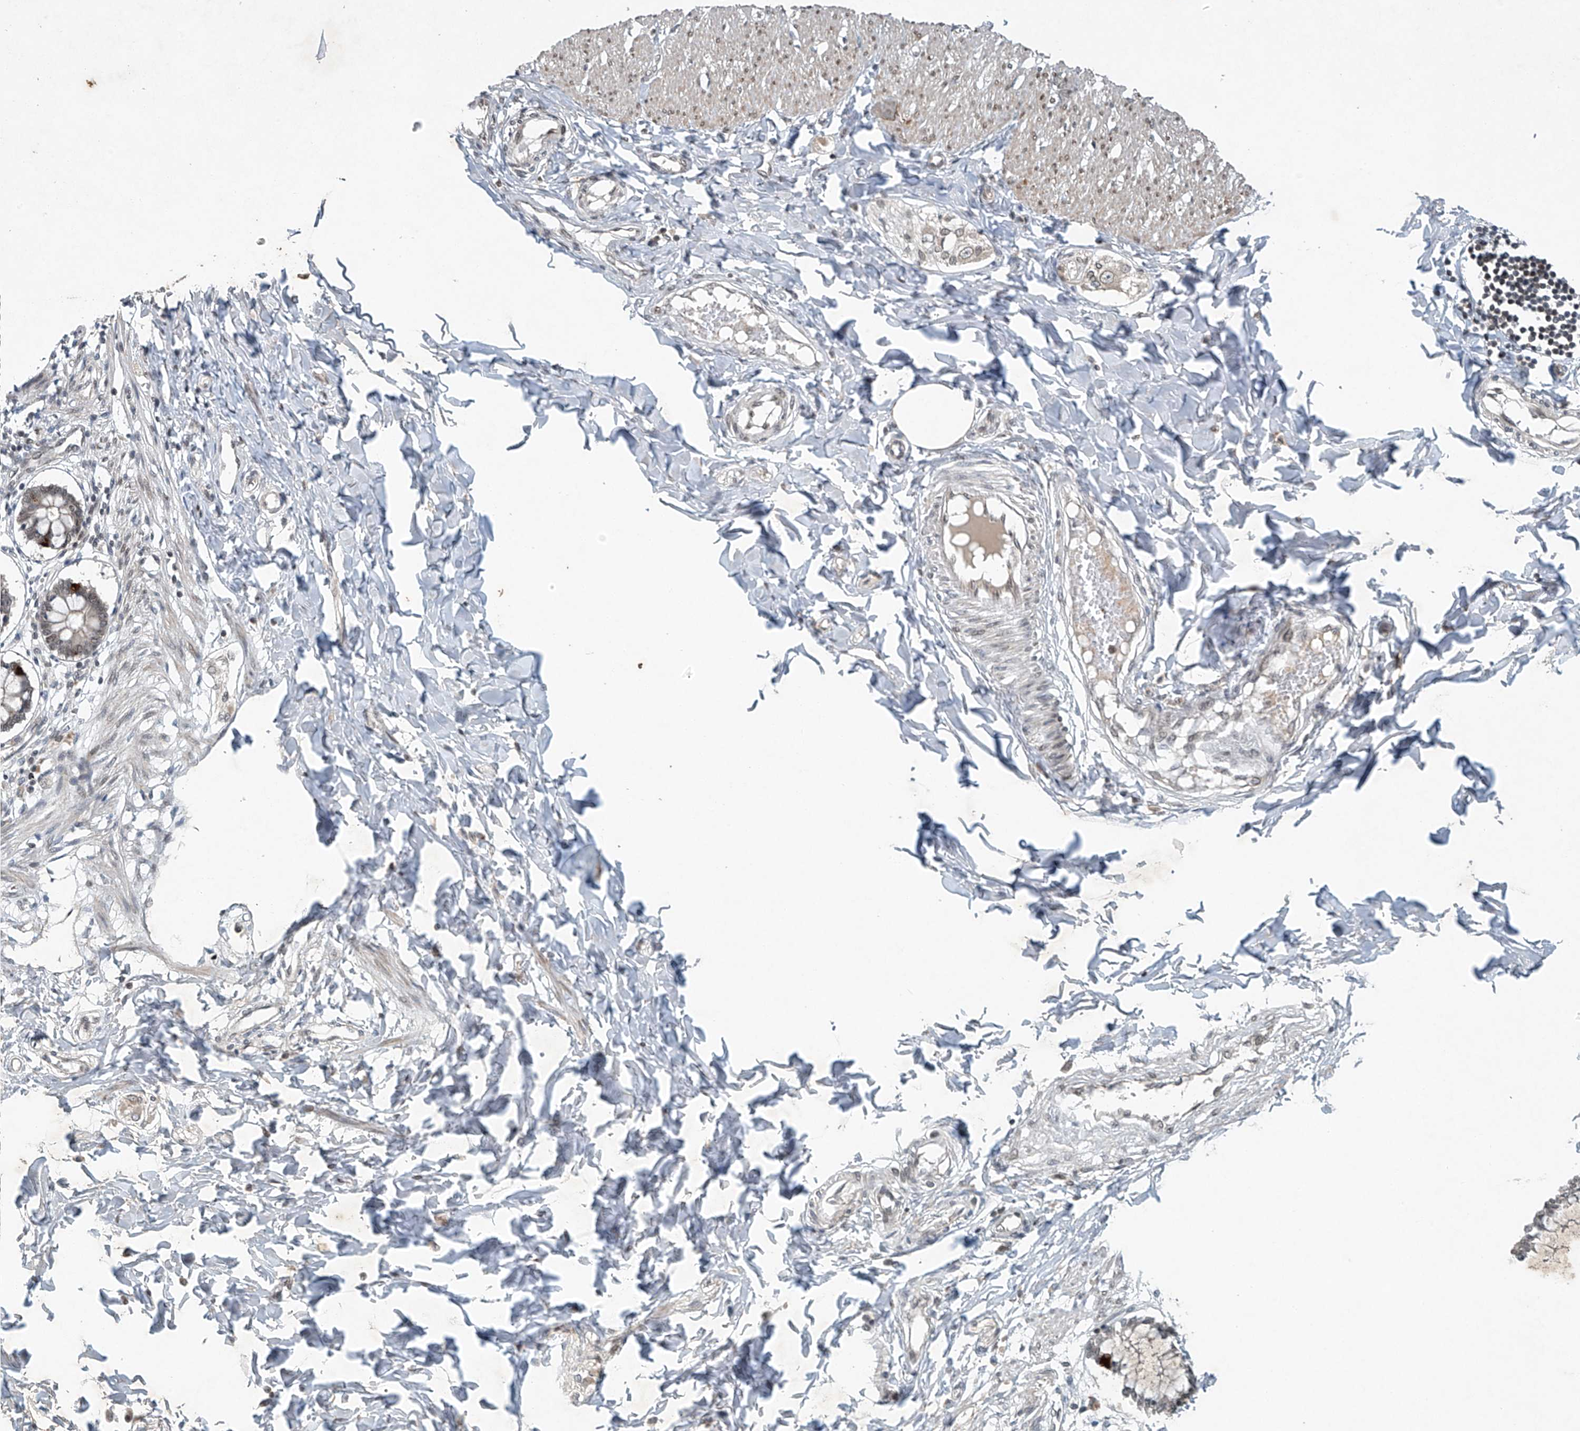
{"staining": {"intensity": "moderate", "quantity": "25%-75%", "location": "cytoplasmic/membranous,nuclear"}, "tissue": "smooth muscle", "cell_type": "Smooth muscle cells", "image_type": "normal", "snomed": [{"axis": "morphology", "description": "Normal tissue, NOS"}, {"axis": "morphology", "description": "Adenocarcinoma, NOS"}, {"axis": "topography", "description": "Colon"}, {"axis": "topography", "description": "Peripheral nerve tissue"}], "caption": "A high-resolution photomicrograph shows IHC staining of benign smooth muscle, which demonstrates moderate cytoplasmic/membranous,nuclear positivity in about 25%-75% of smooth muscle cells.", "gene": "TAF8", "patient": {"sex": "male", "age": 14}}